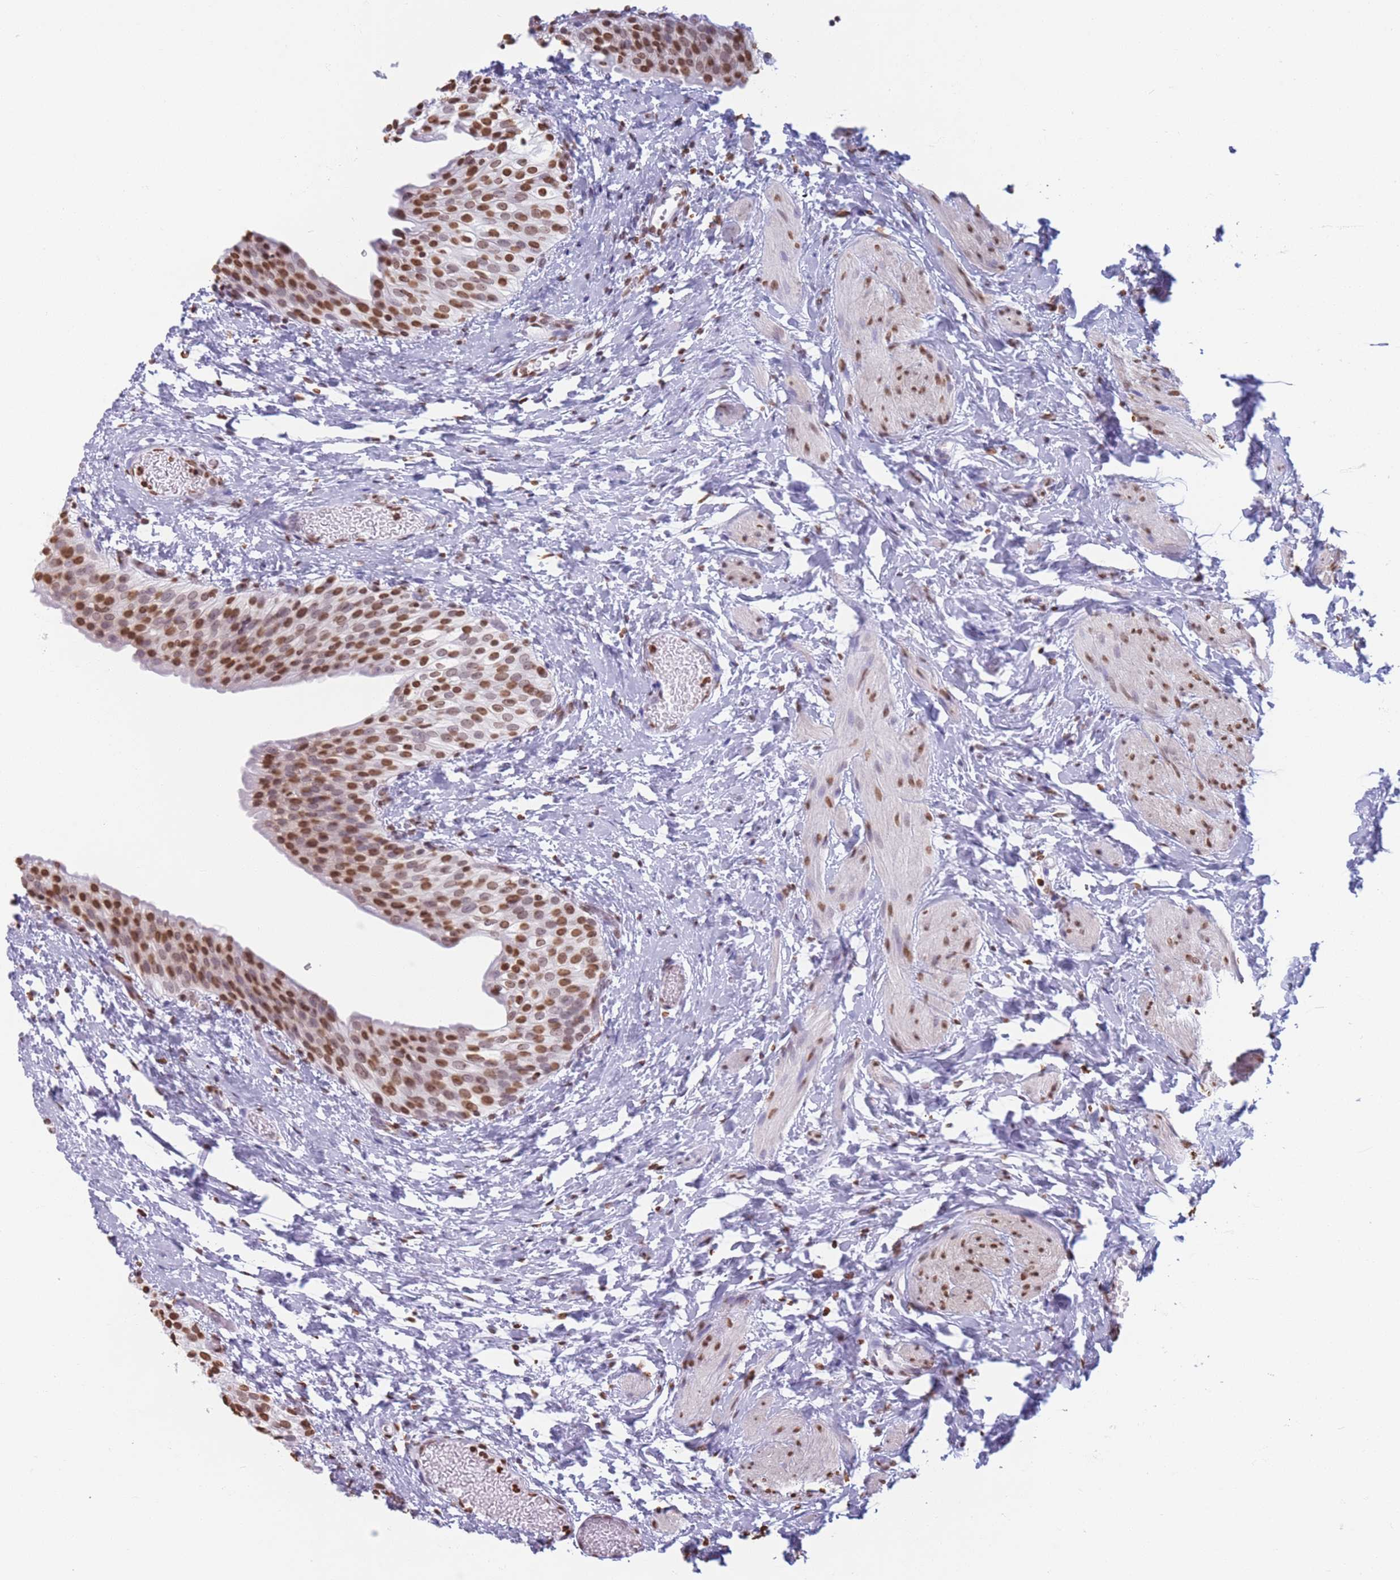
{"staining": {"intensity": "moderate", "quantity": ">75%", "location": "nuclear"}, "tissue": "urinary bladder", "cell_type": "Urothelial cells", "image_type": "normal", "snomed": [{"axis": "morphology", "description": "Normal tissue, NOS"}, {"axis": "topography", "description": "Urinary bladder"}], "caption": "This micrograph reveals IHC staining of benign urinary bladder, with medium moderate nuclear expression in approximately >75% of urothelial cells.", "gene": "RYK", "patient": {"sex": "male", "age": 1}}